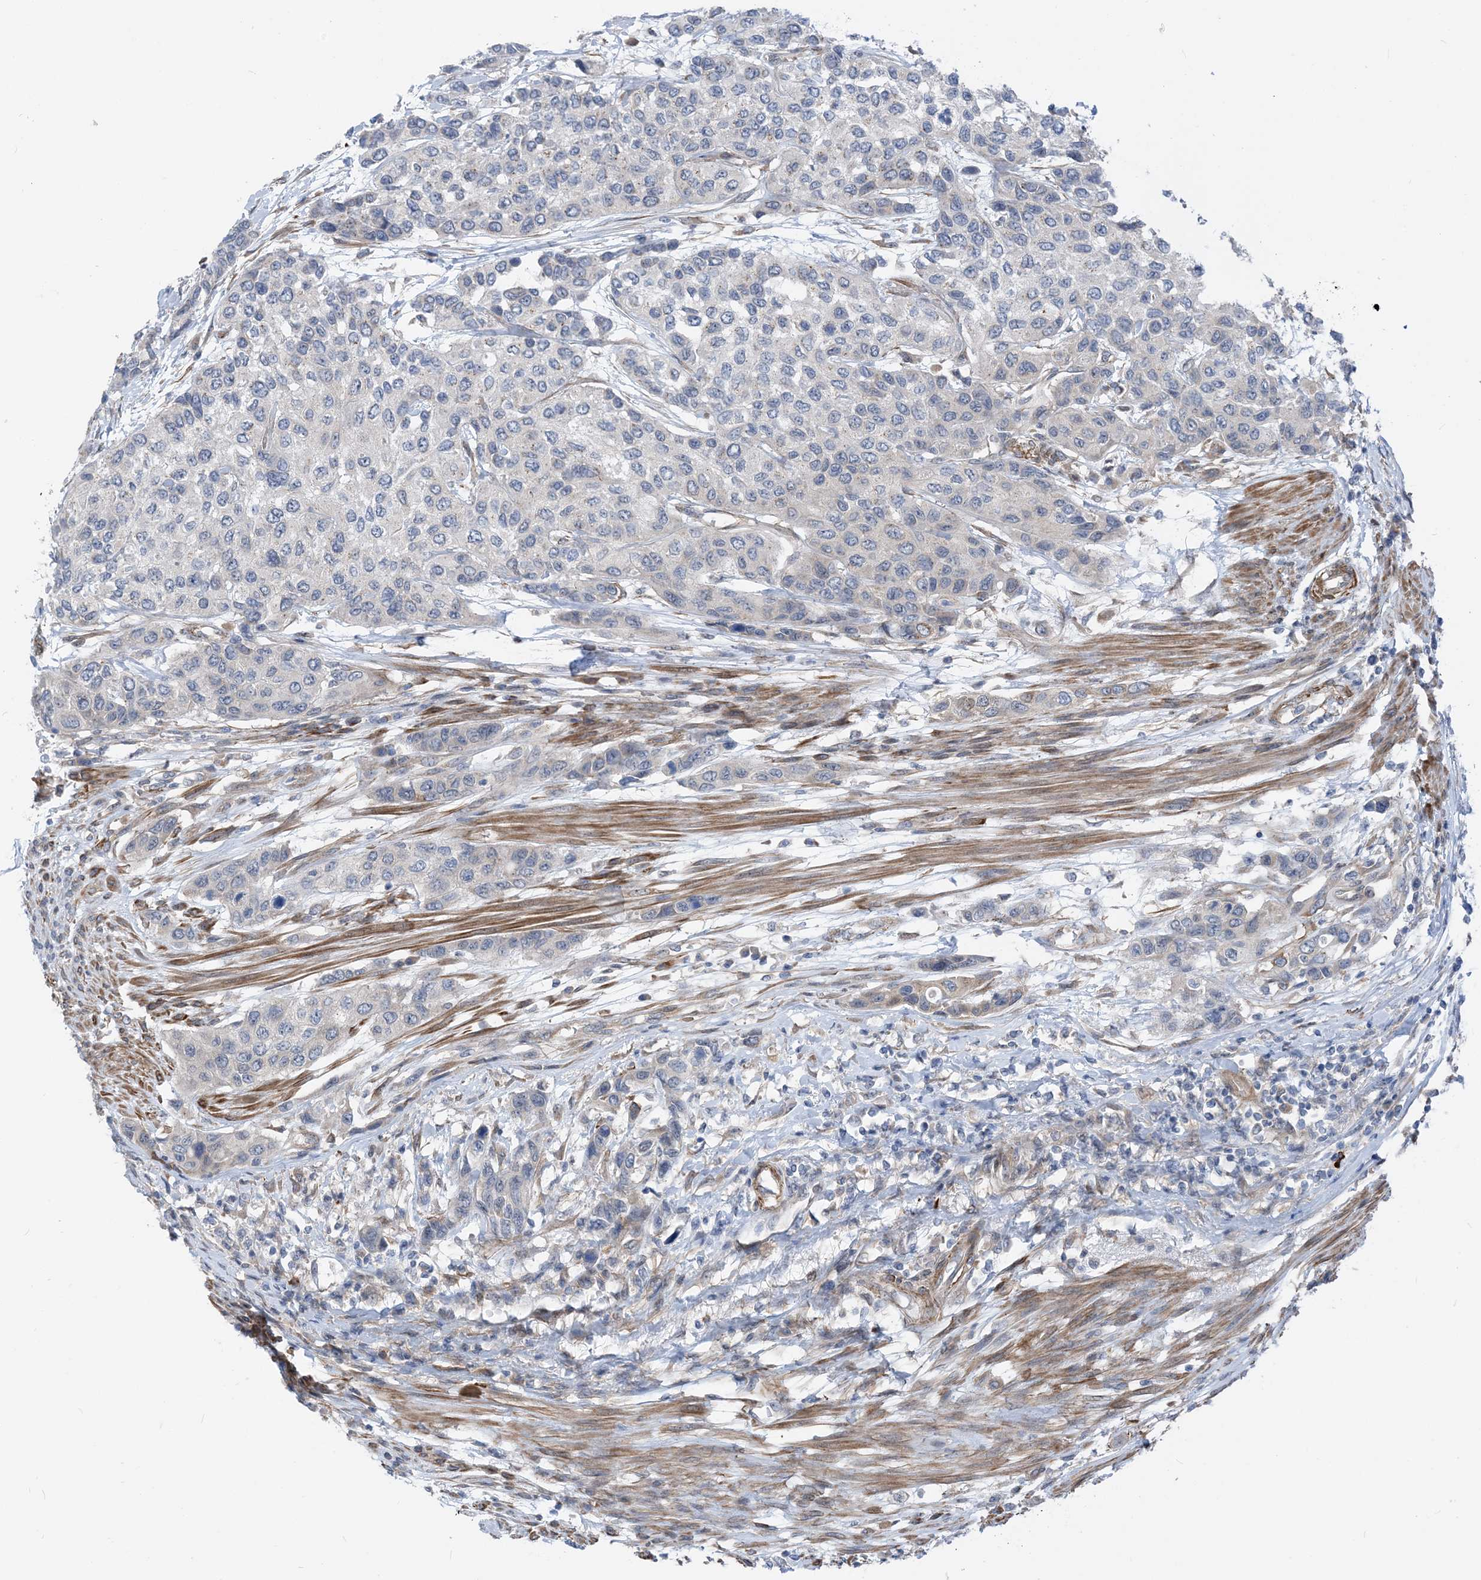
{"staining": {"intensity": "negative", "quantity": "none", "location": "none"}, "tissue": "urothelial cancer", "cell_type": "Tumor cells", "image_type": "cancer", "snomed": [{"axis": "morphology", "description": "Normal tissue, NOS"}, {"axis": "morphology", "description": "Urothelial carcinoma, High grade"}, {"axis": "topography", "description": "Vascular tissue"}, {"axis": "topography", "description": "Urinary bladder"}], "caption": "There is no significant expression in tumor cells of urothelial carcinoma (high-grade). (Stains: DAB immunohistochemistry (IHC) with hematoxylin counter stain, Microscopy: brightfield microscopy at high magnification).", "gene": "PLEKHA3", "patient": {"sex": "female", "age": 56}}